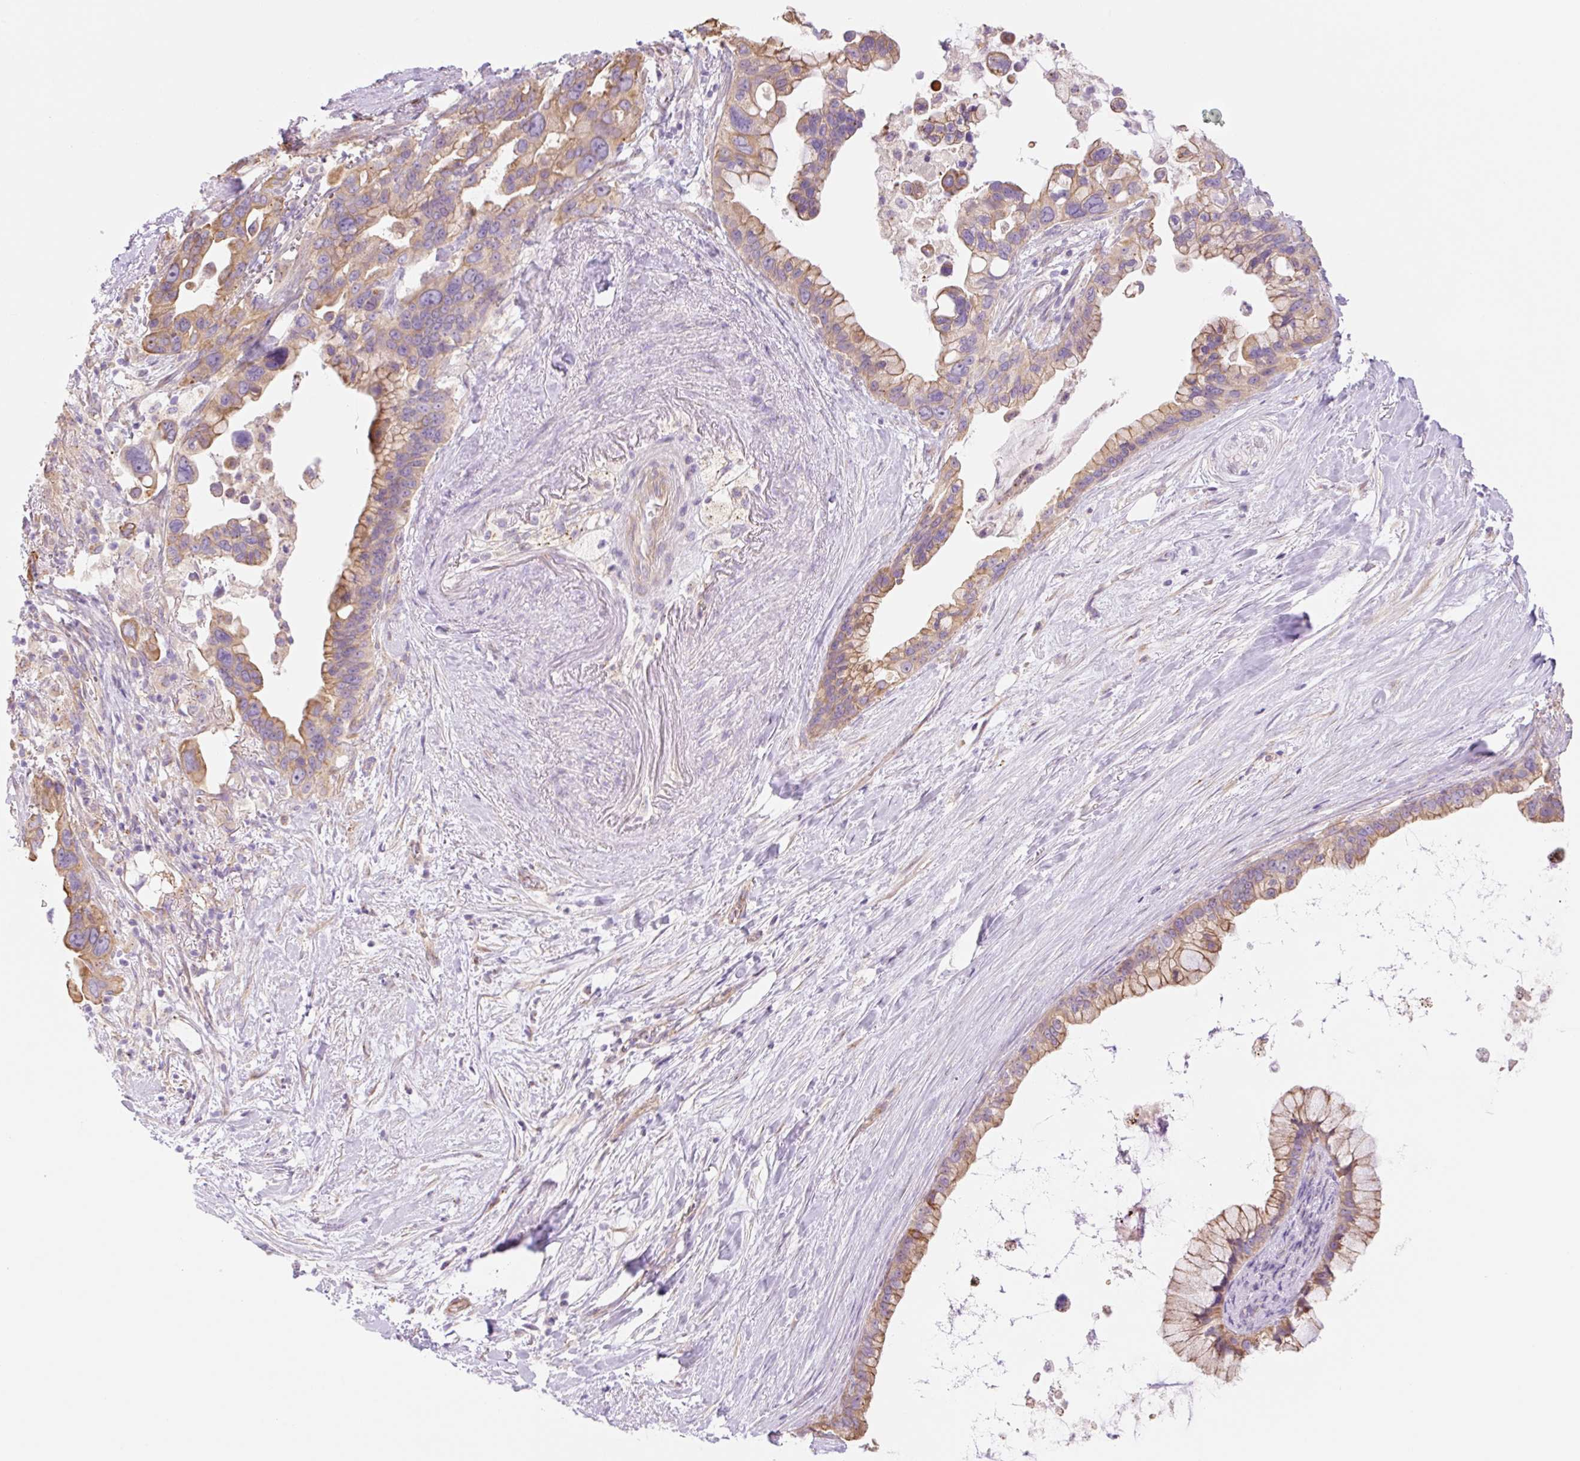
{"staining": {"intensity": "moderate", "quantity": ">75%", "location": "cytoplasmic/membranous"}, "tissue": "pancreatic cancer", "cell_type": "Tumor cells", "image_type": "cancer", "snomed": [{"axis": "morphology", "description": "Adenocarcinoma, NOS"}, {"axis": "topography", "description": "Pancreas"}], "caption": "This photomicrograph demonstrates adenocarcinoma (pancreatic) stained with immunohistochemistry to label a protein in brown. The cytoplasmic/membranous of tumor cells show moderate positivity for the protein. Nuclei are counter-stained blue.", "gene": "NLRP5", "patient": {"sex": "female", "age": 83}}